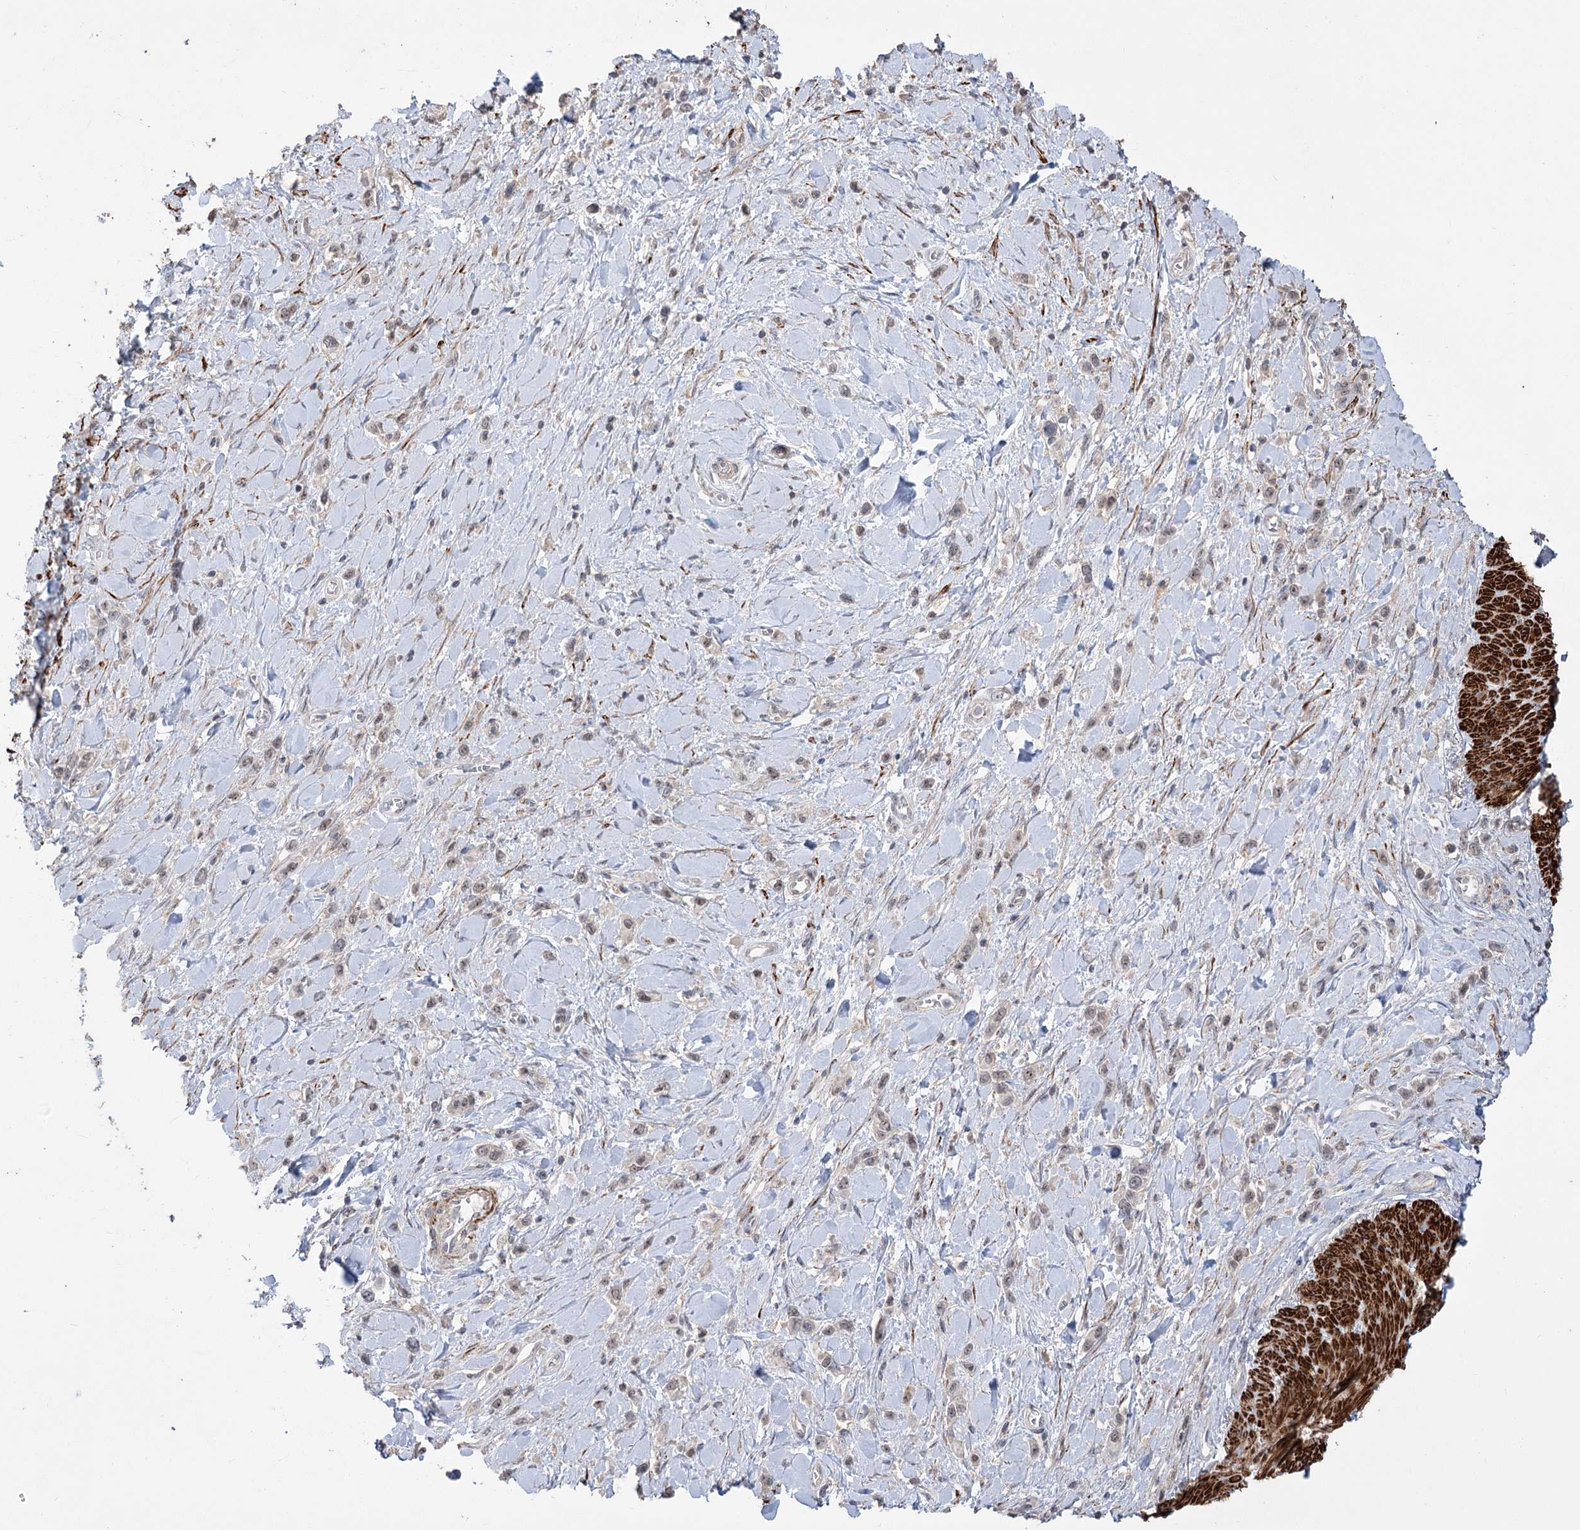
{"staining": {"intensity": "negative", "quantity": "none", "location": "none"}, "tissue": "stomach cancer", "cell_type": "Tumor cells", "image_type": "cancer", "snomed": [{"axis": "morphology", "description": "Normal tissue, NOS"}, {"axis": "morphology", "description": "Adenocarcinoma, NOS"}, {"axis": "topography", "description": "Stomach, upper"}, {"axis": "topography", "description": "Stomach"}], "caption": "Image shows no protein positivity in tumor cells of stomach cancer (adenocarcinoma) tissue.", "gene": "ZSCAN23", "patient": {"sex": "female", "age": 65}}